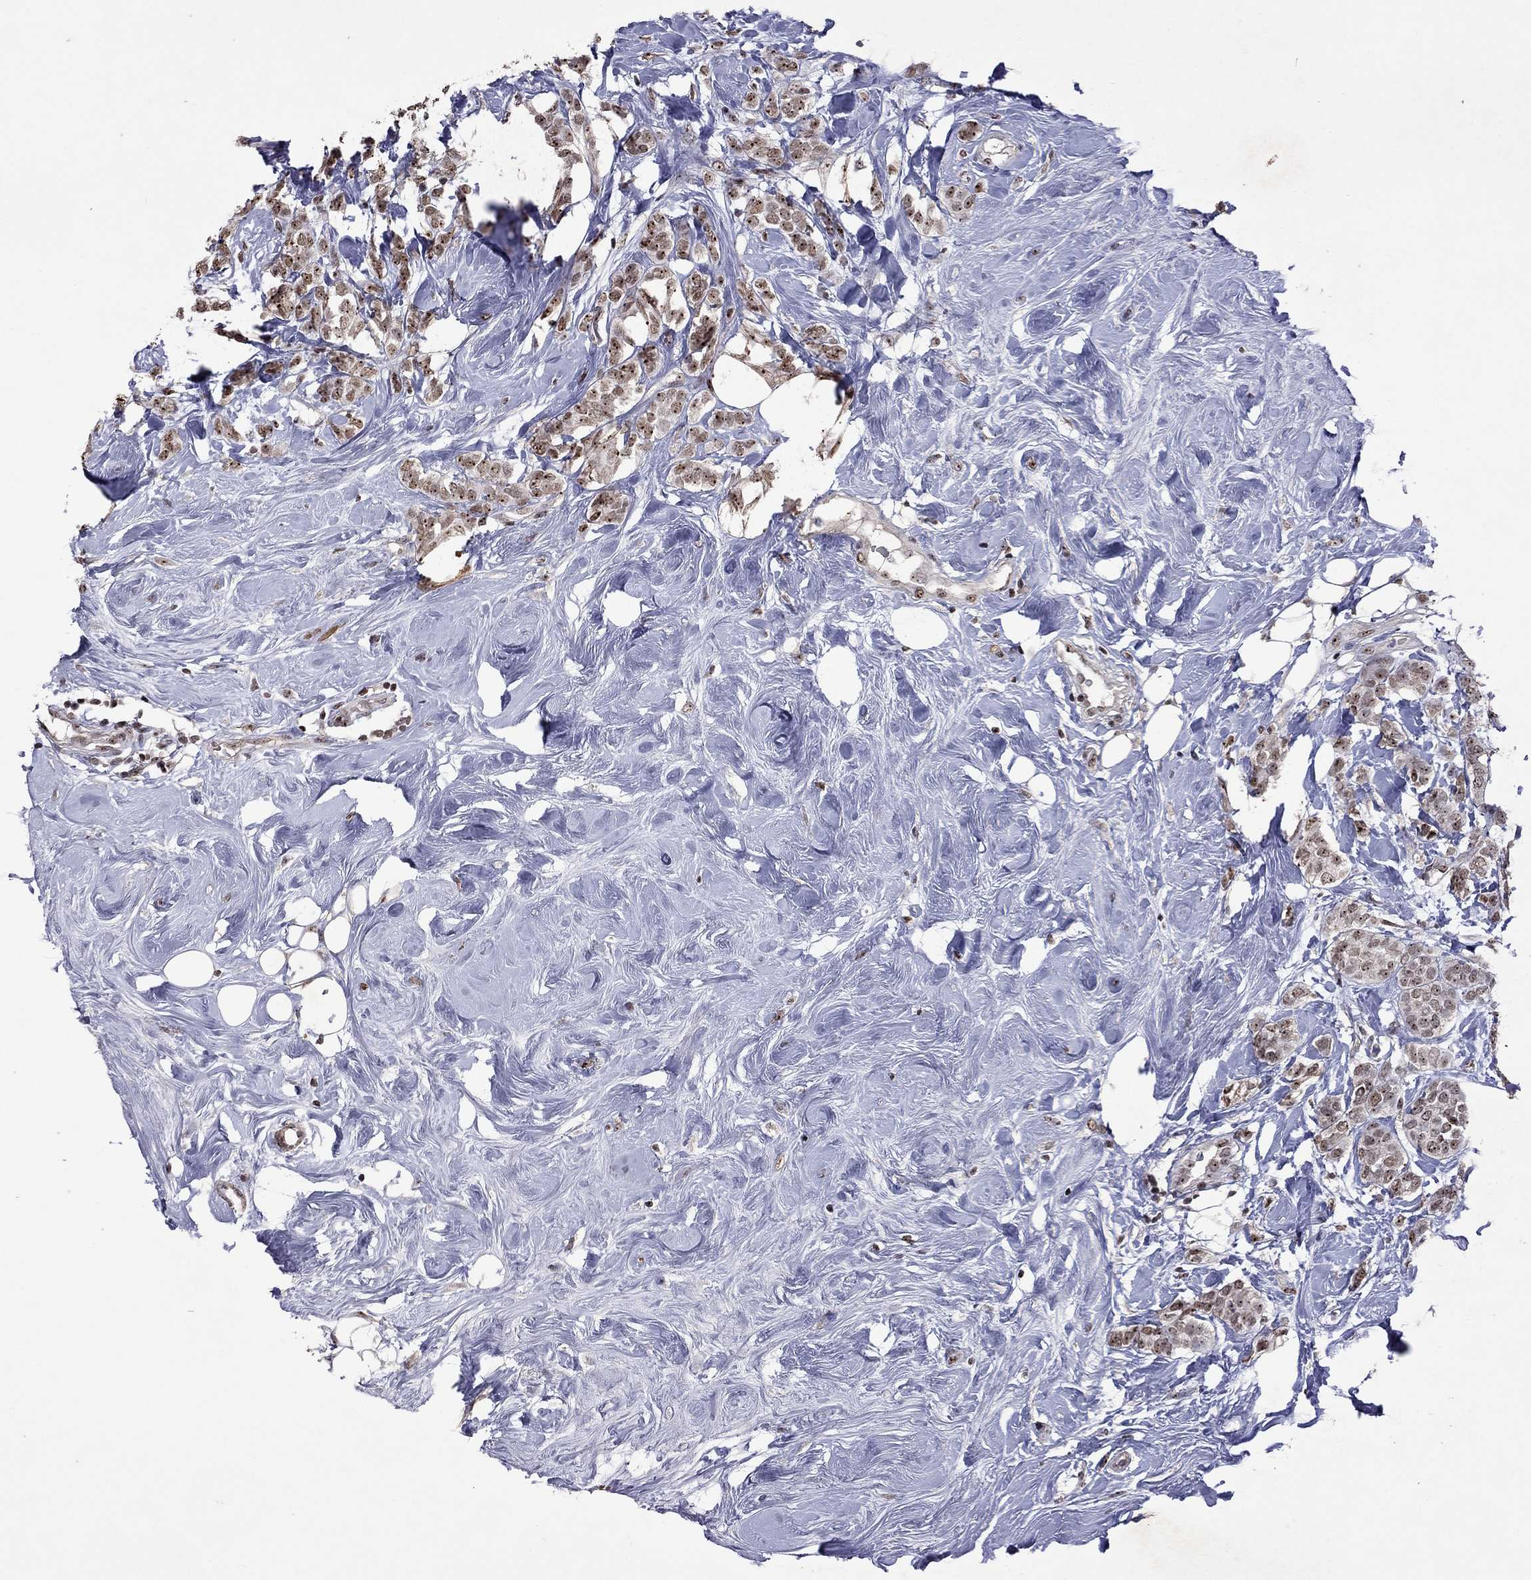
{"staining": {"intensity": "moderate", "quantity": ">75%", "location": "nuclear"}, "tissue": "breast cancer", "cell_type": "Tumor cells", "image_type": "cancer", "snomed": [{"axis": "morphology", "description": "Lobular carcinoma"}, {"axis": "topography", "description": "Breast"}], "caption": "This photomicrograph shows IHC staining of human breast cancer (lobular carcinoma), with medium moderate nuclear expression in approximately >75% of tumor cells.", "gene": "SPOUT1", "patient": {"sex": "female", "age": 49}}